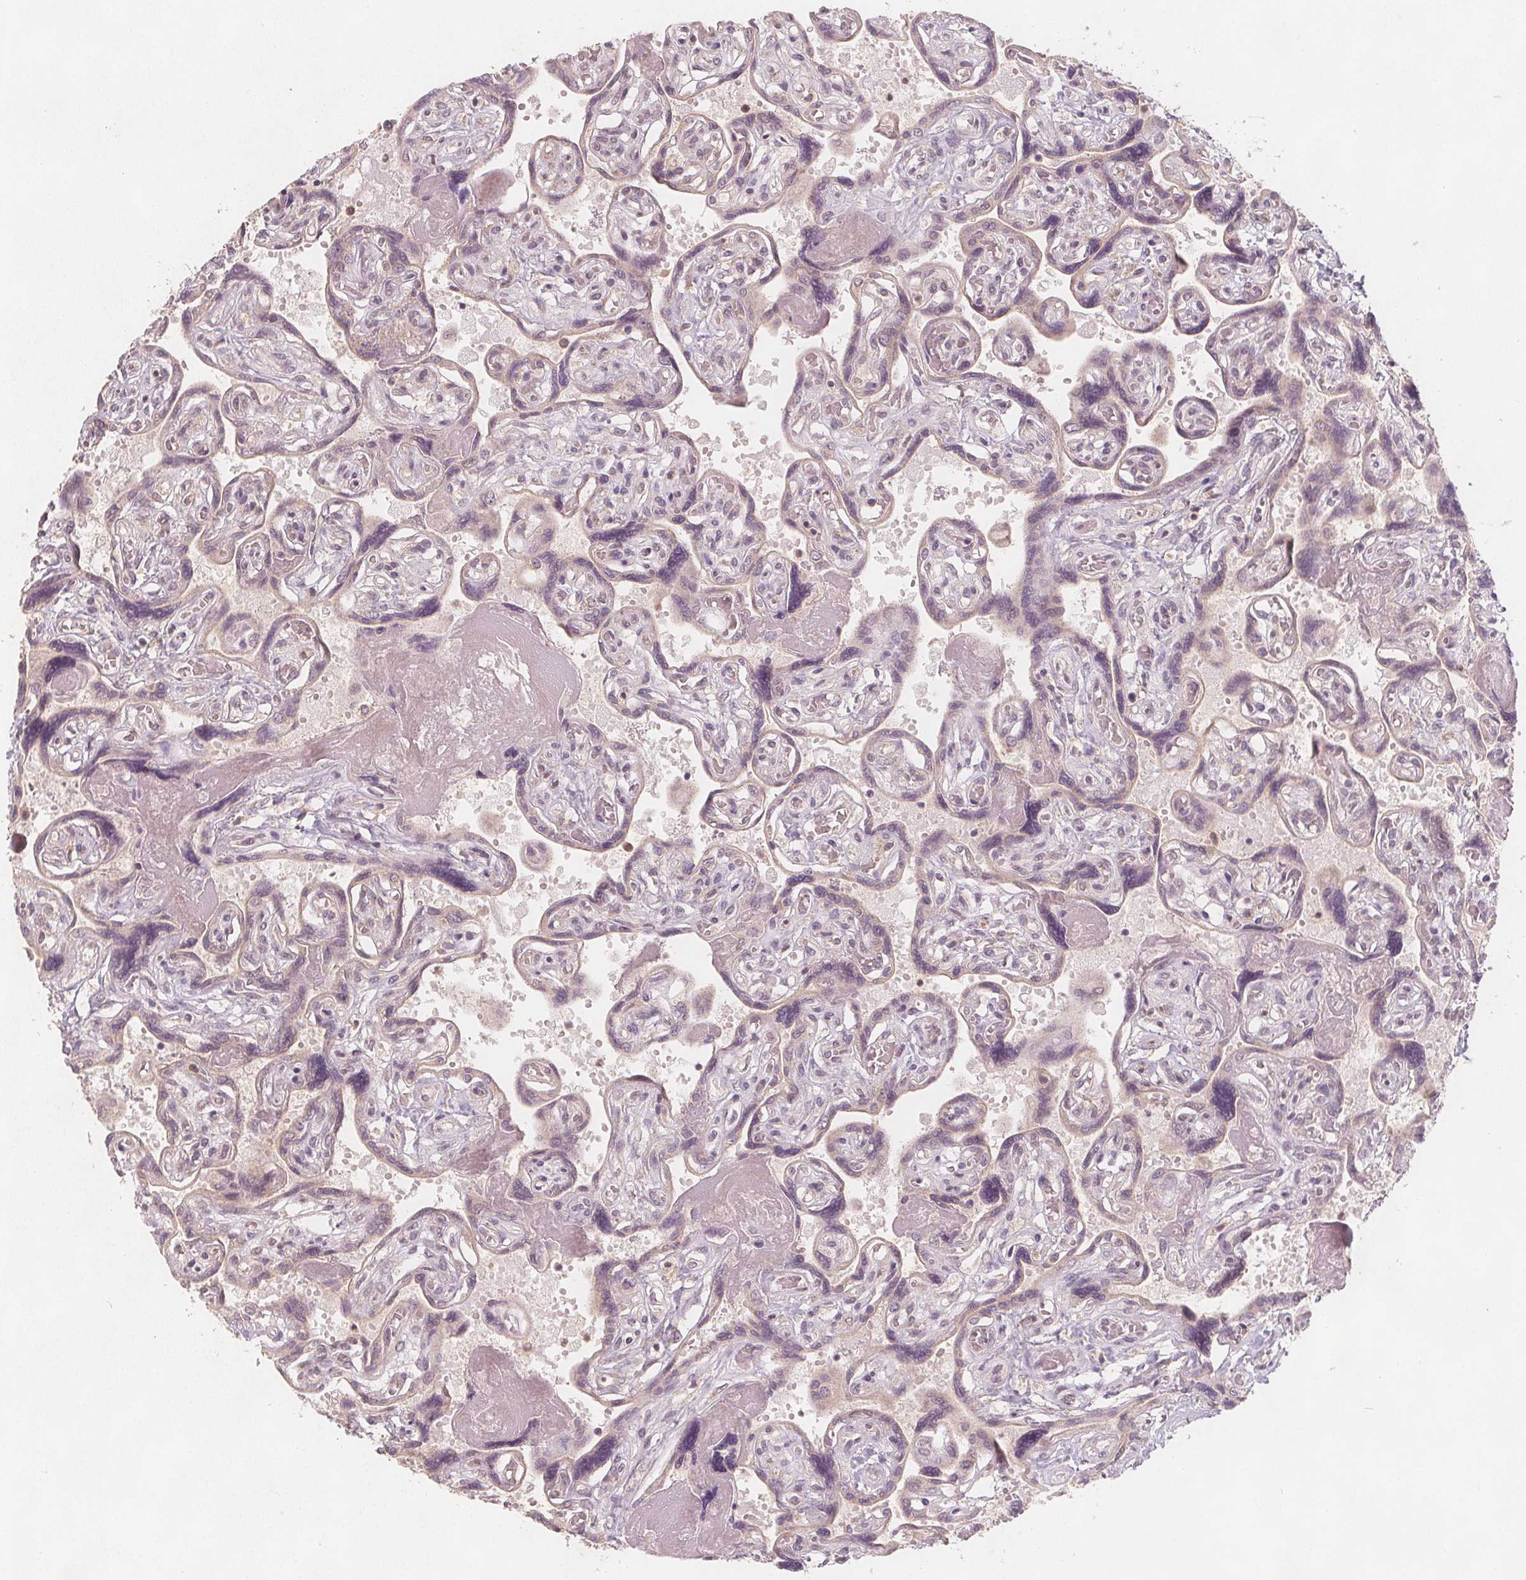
{"staining": {"intensity": "weak", "quantity": ">75%", "location": "cytoplasmic/membranous"}, "tissue": "placenta", "cell_type": "Decidual cells", "image_type": "normal", "snomed": [{"axis": "morphology", "description": "Normal tissue, NOS"}, {"axis": "topography", "description": "Placenta"}], "caption": "Decidual cells show low levels of weak cytoplasmic/membranous expression in about >75% of cells in unremarkable human placenta. (IHC, brightfield microscopy, high magnification).", "gene": "NCSTN", "patient": {"sex": "female", "age": 32}}